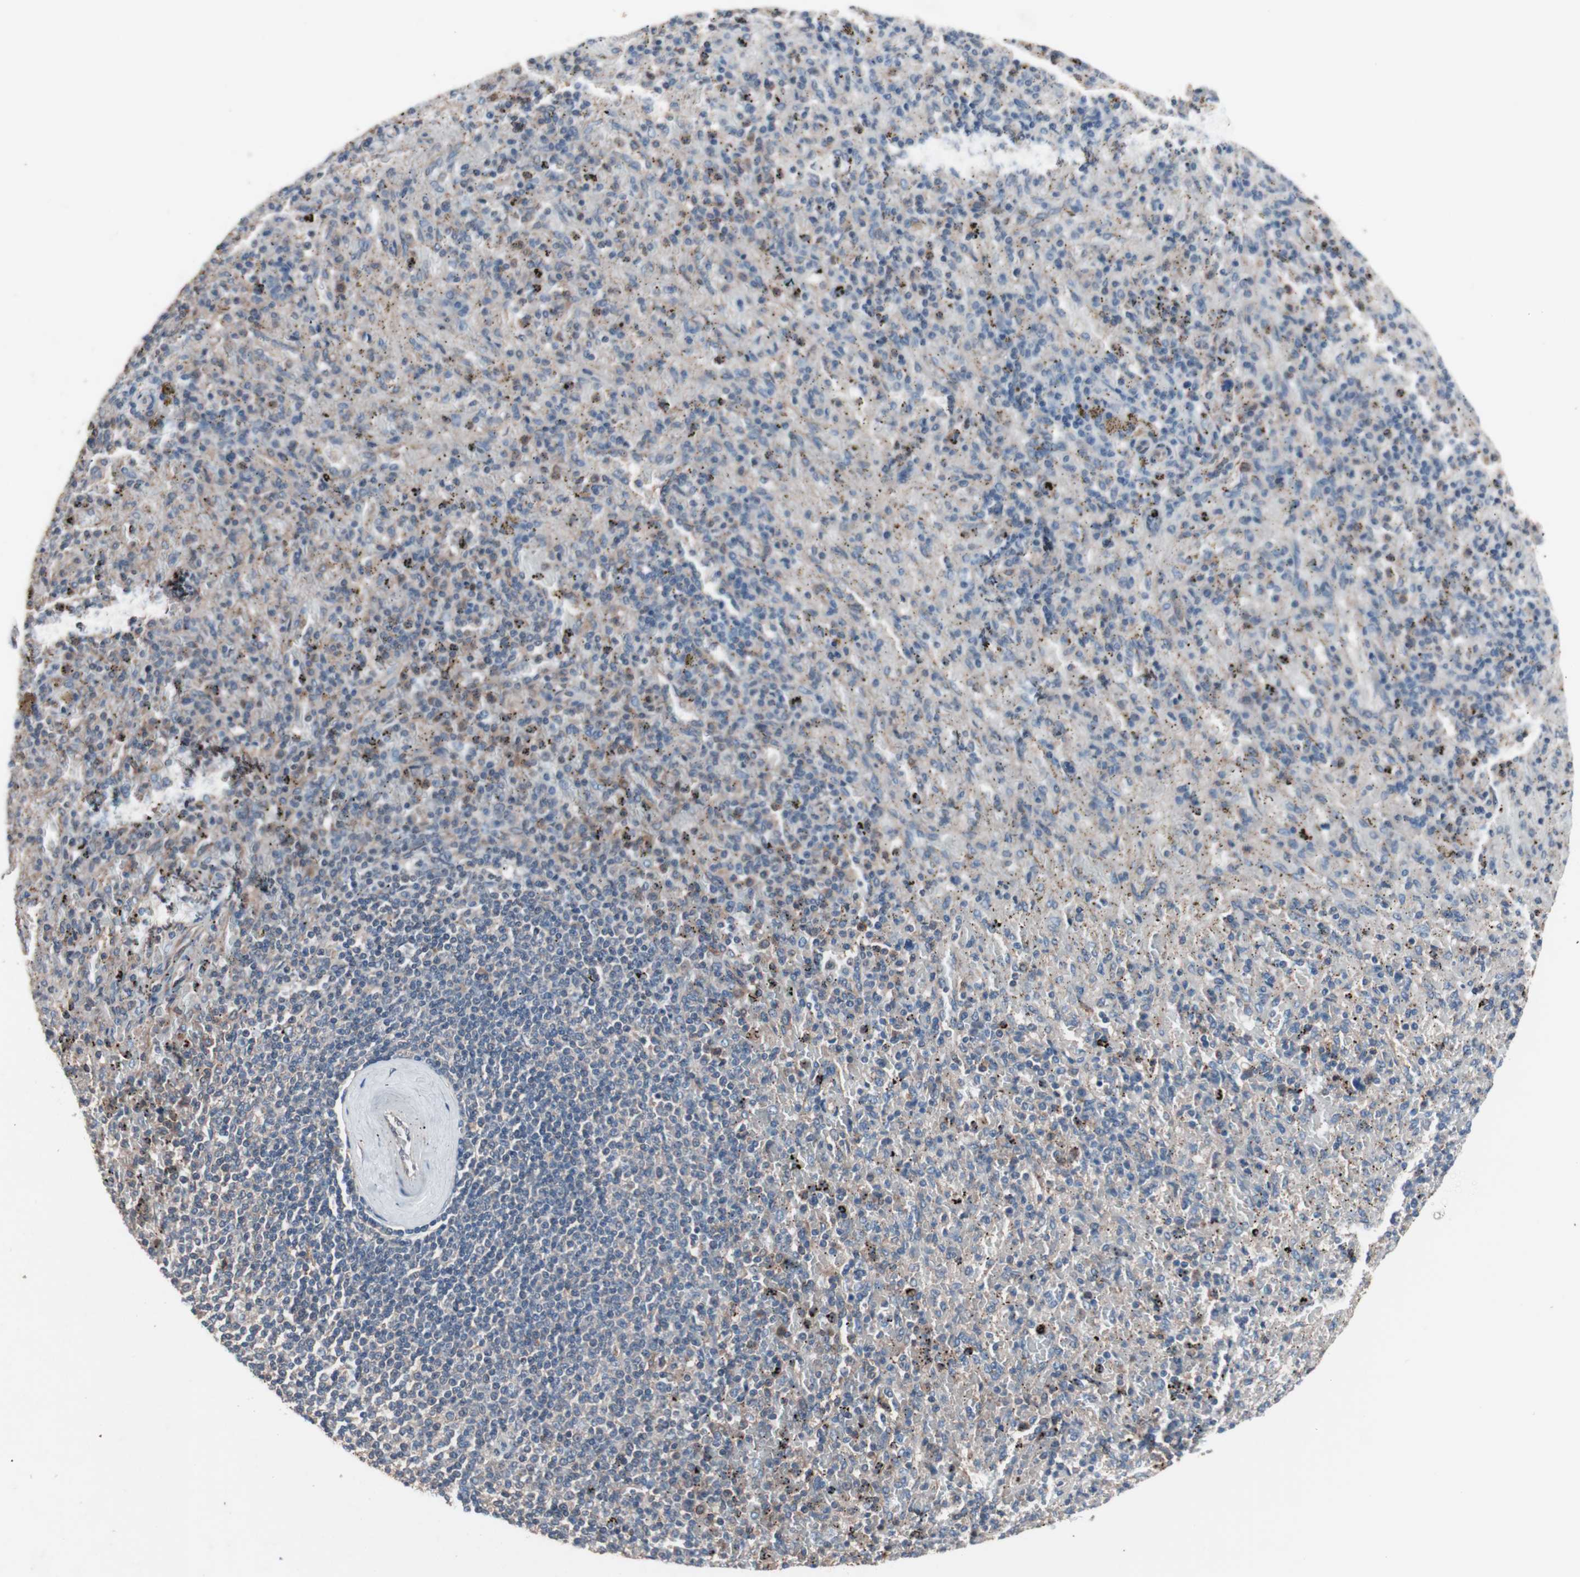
{"staining": {"intensity": "weak", "quantity": "25%-75%", "location": "cytoplasmic/membranous"}, "tissue": "spleen", "cell_type": "Cells in red pulp", "image_type": "normal", "snomed": [{"axis": "morphology", "description": "Normal tissue, NOS"}, {"axis": "topography", "description": "Spleen"}], "caption": "Weak cytoplasmic/membranous staining is identified in approximately 25%-75% of cells in red pulp in benign spleen.", "gene": "ATG7", "patient": {"sex": "female", "age": 43}}